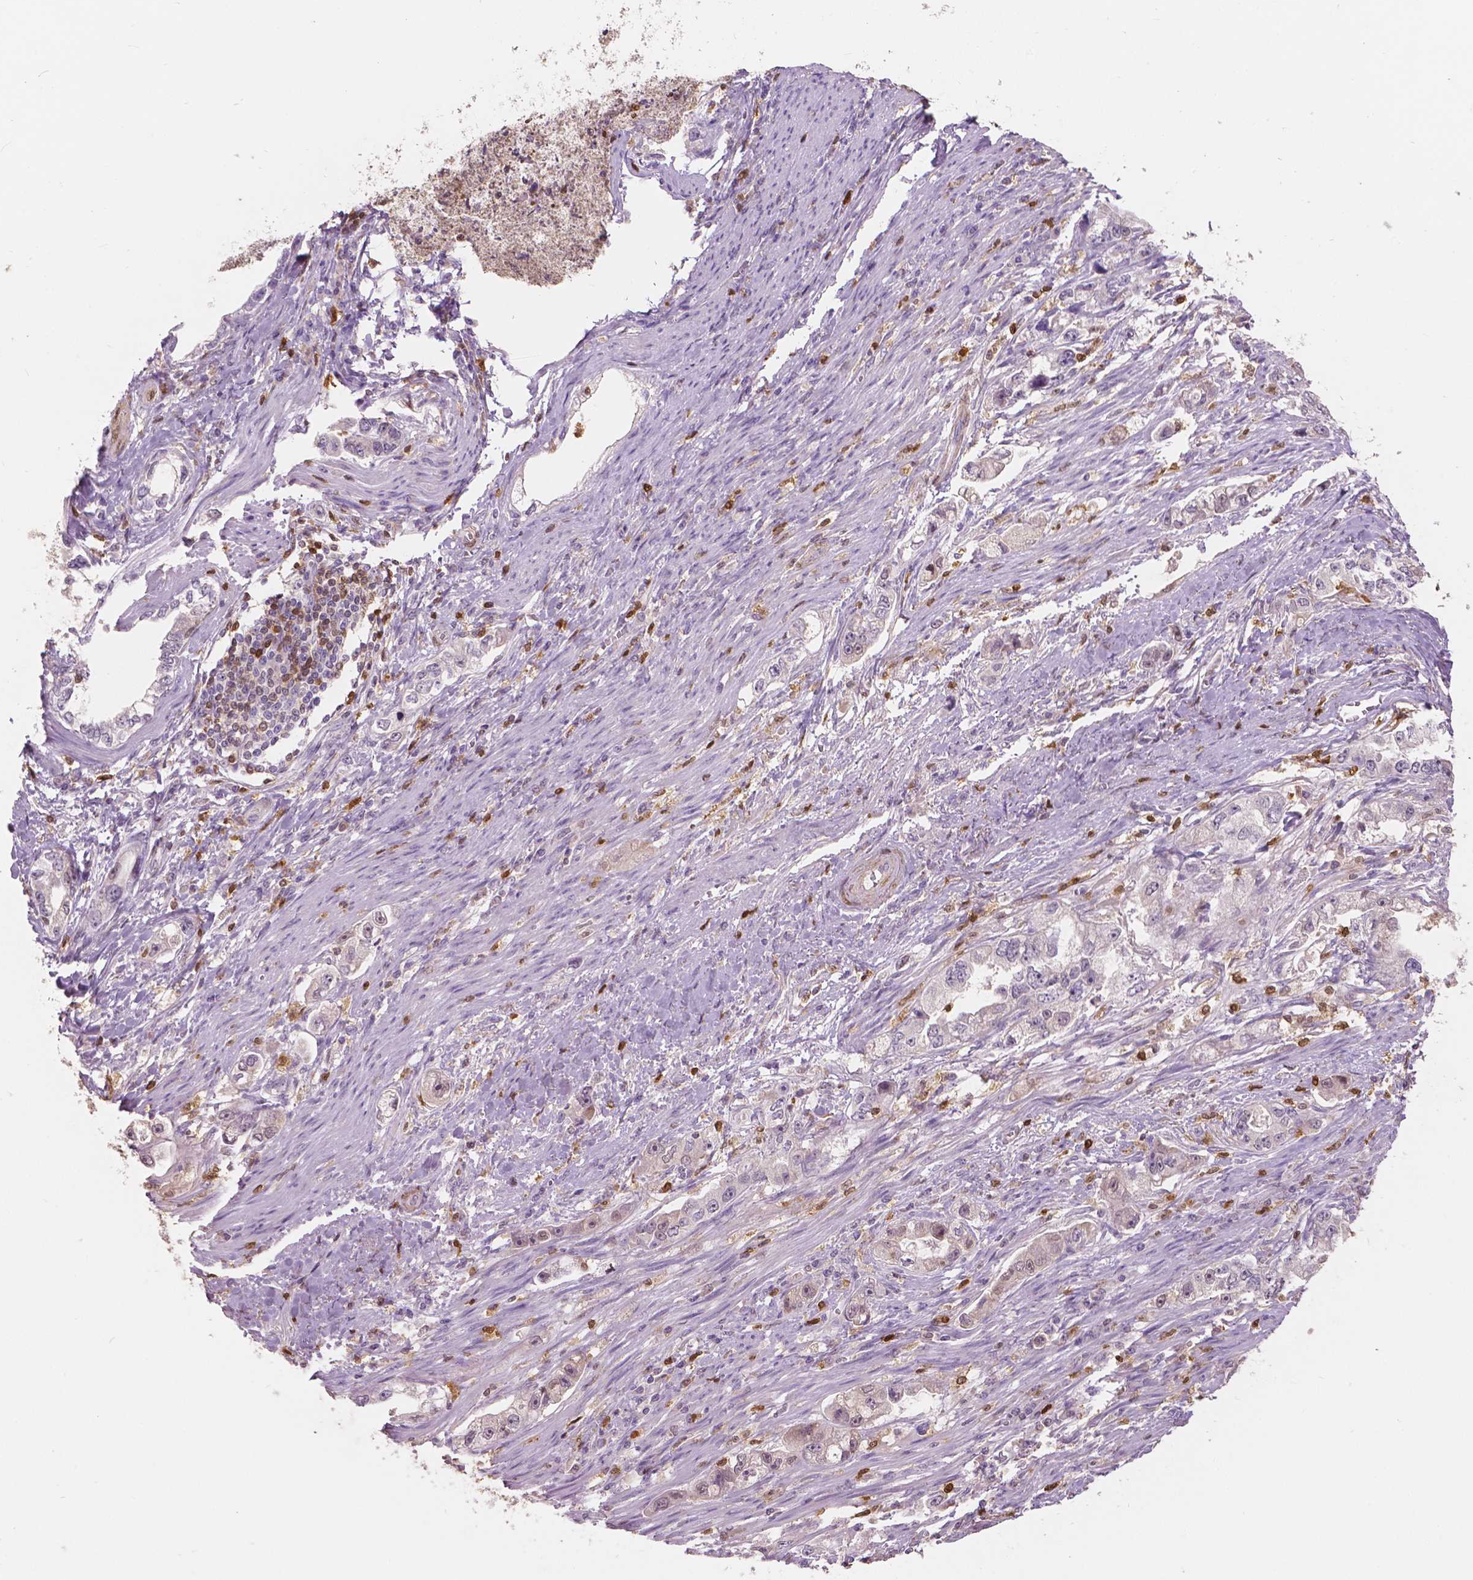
{"staining": {"intensity": "negative", "quantity": "none", "location": "none"}, "tissue": "stomach cancer", "cell_type": "Tumor cells", "image_type": "cancer", "snomed": [{"axis": "morphology", "description": "Adenocarcinoma, NOS"}, {"axis": "topography", "description": "Stomach, lower"}], "caption": "Tumor cells are negative for brown protein staining in adenocarcinoma (stomach).", "gene": "S100A4", "patient": {"sex": "female", "age": 93}}